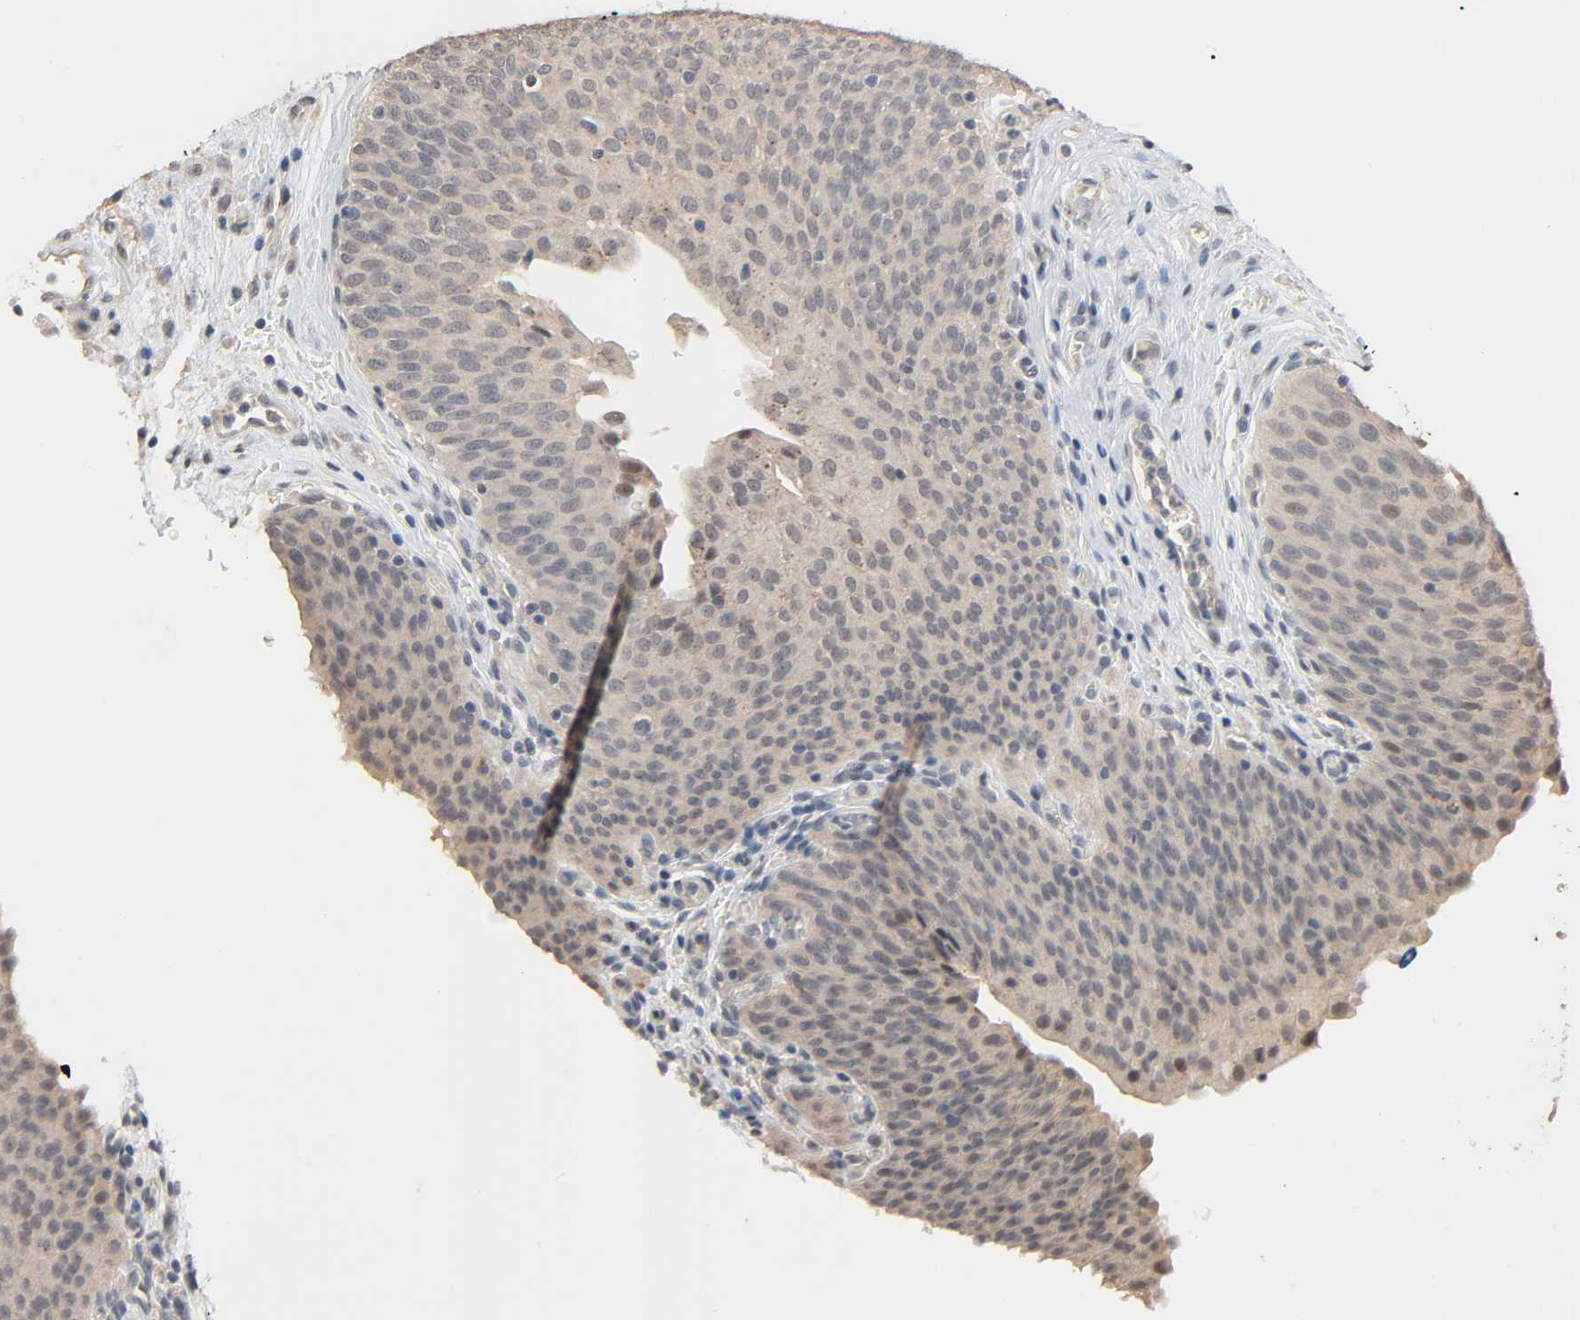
{"staining": {"intensity": "weak", "quantity": "25%-75%", "location": "cytoplasmic/membranous"}, "tissue": "urinary bladder", "cell_type": "Urothelial cells", "image_type": "normal", "snomed": [{"axis": "morphology", "description": "Normal tissue, NOS"}, {"axis": "morphology", "description": "Dysplasia, NOS"}, {"axis": "topography", "description": "Urinary bladder"}], "caption": "Brown immunohistochemical staining in unremarkable human urinary bladder demonstrates weak cytoplasmic/membranous expression in approximately 25%-75% of urothelial cells.", "gene": "MAGEA8", "patient": {"sex": "male", "age": 35}}